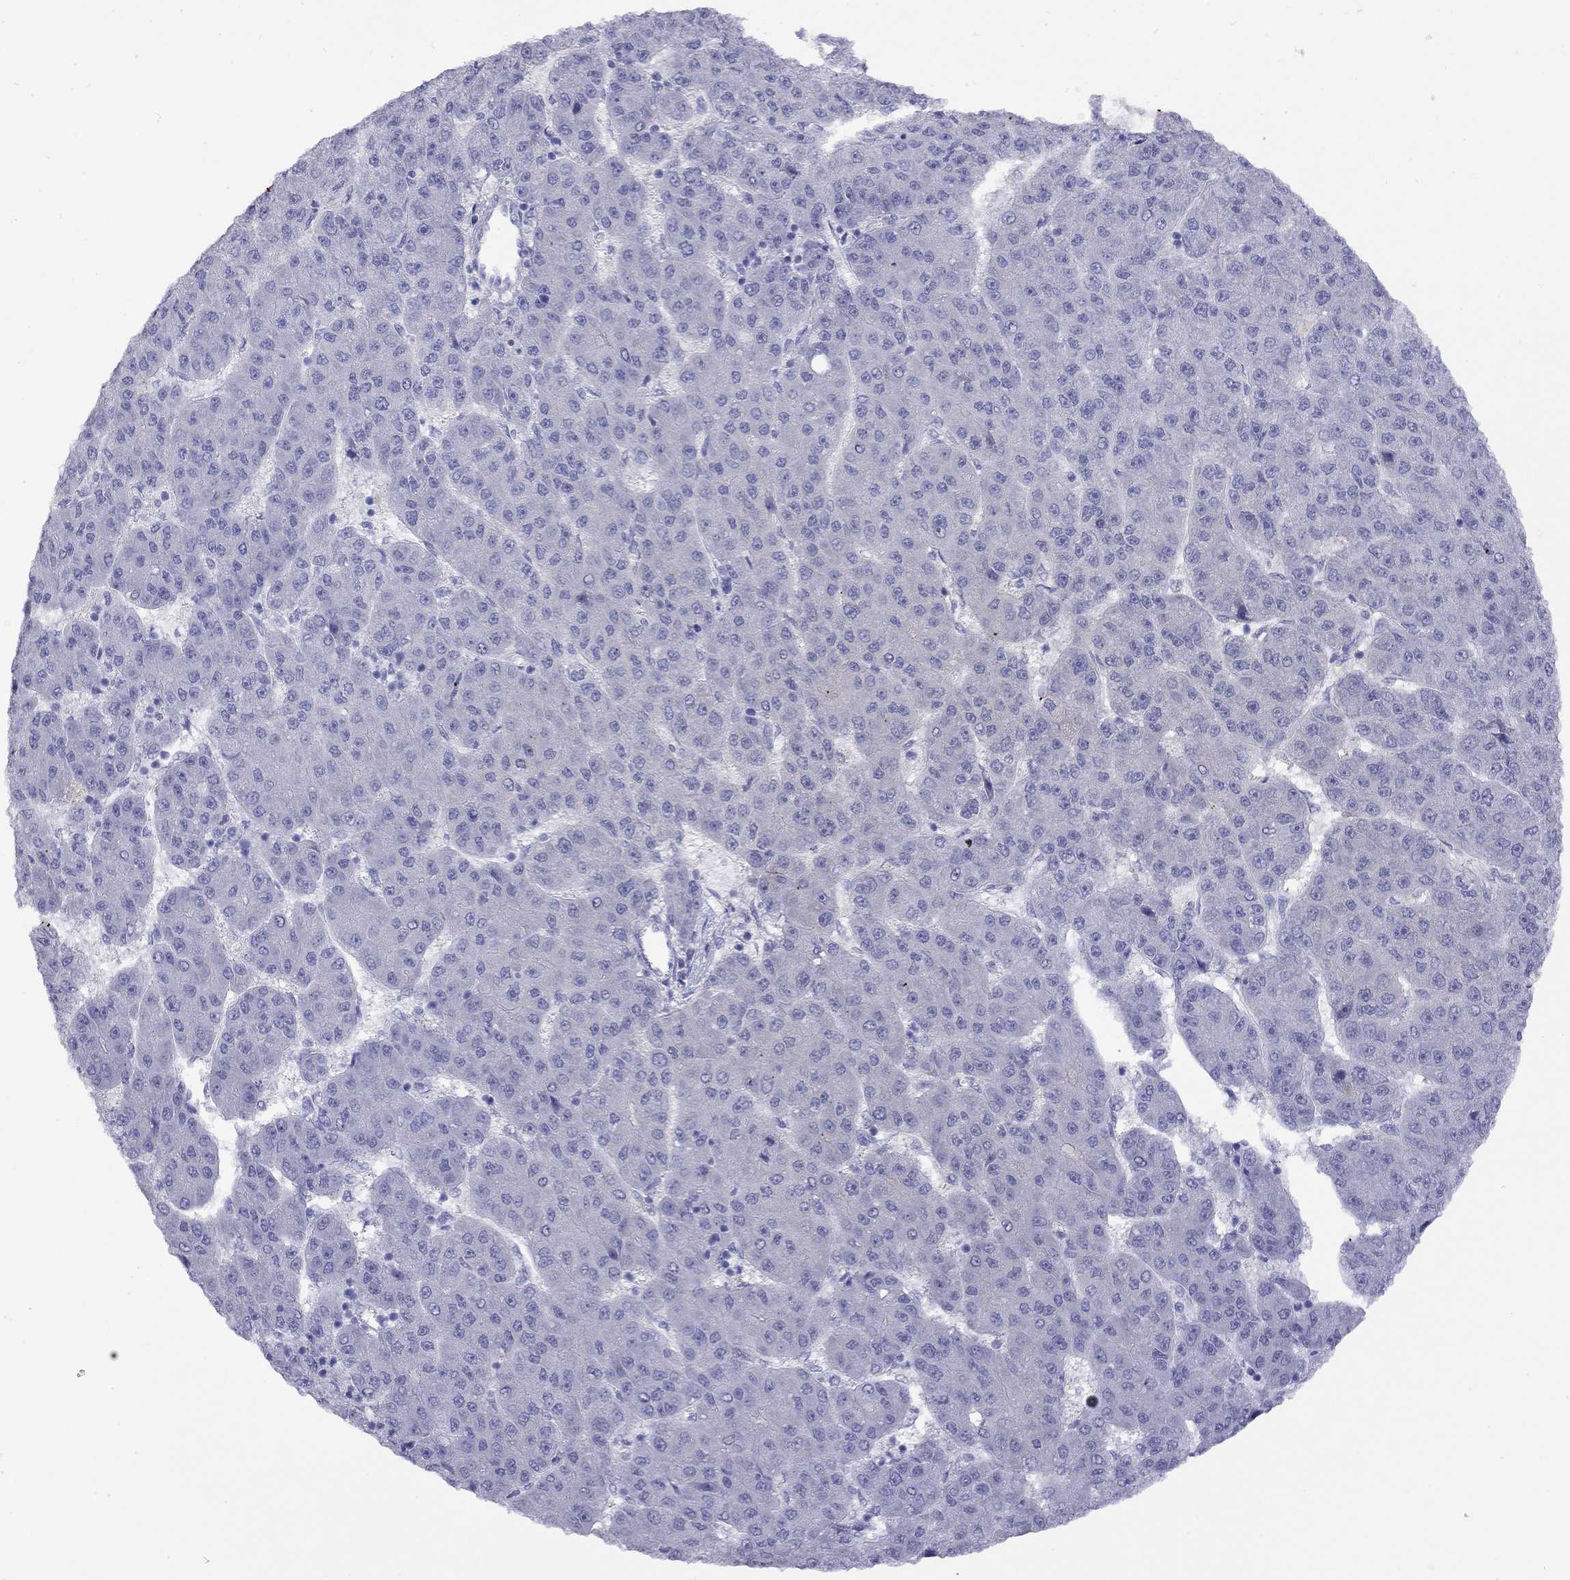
{"staining": {"intensity": "negative", "quantity": "none", "location": "none"}, "tissue": "liver cancer", "cell_type": "Tumor cells", "image_type": "cancer", "snomed": [{"axis": "morphology", "description": "Carcinoma, Hepatocellular, NOS"}, {"axis": "topography", "description": "Liver"}], "caption": "This photomicrograph is of liver cancer (hepatocellular carcinoma) stained with immunohistochemistry (IHC) to label a protein in brown with the nuclei are counter-stained blue. There is no staining in tumor cells.", "gene": "GNAT3", "patient": {"sex": "male", "age": 67}}